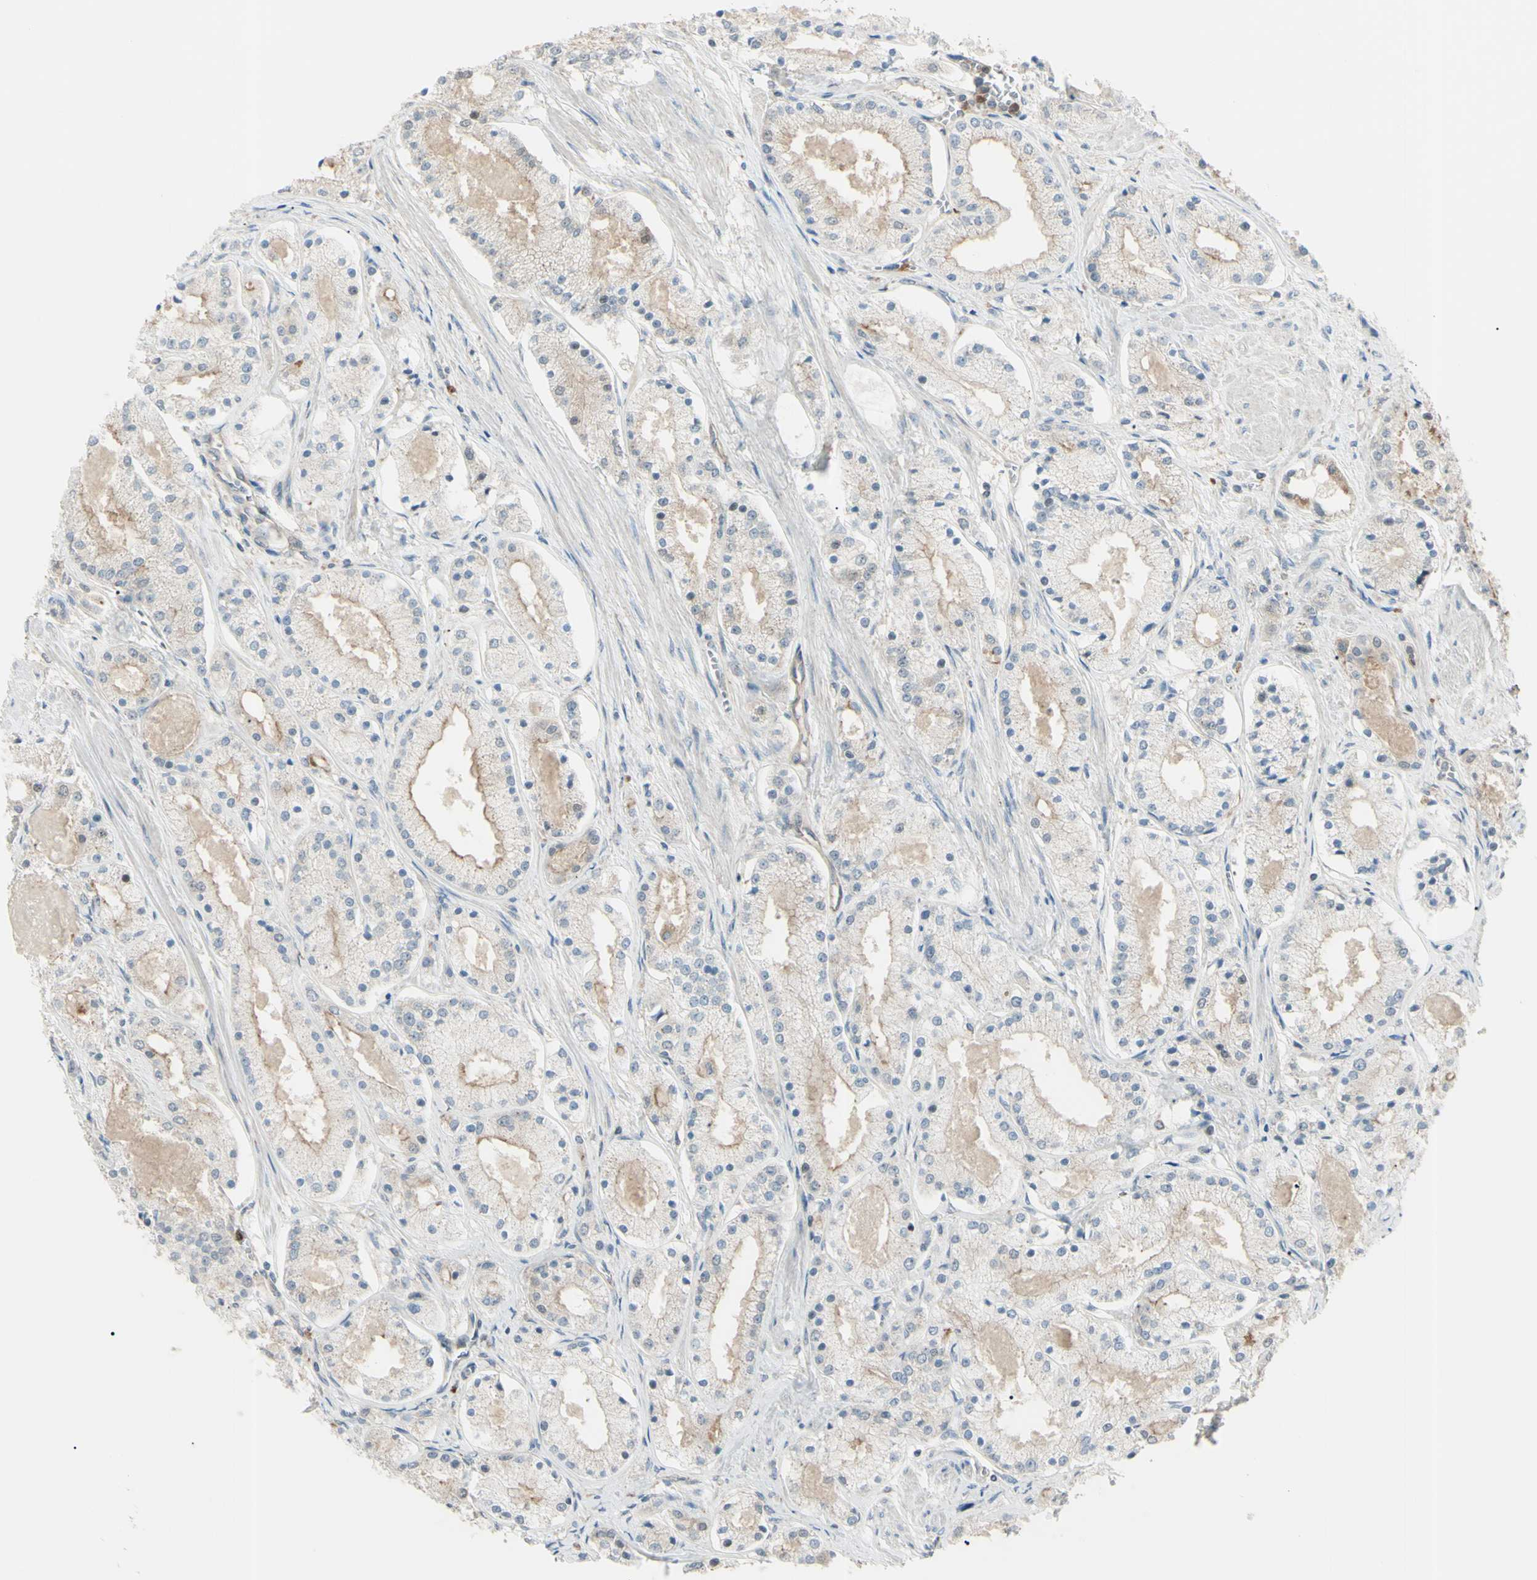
{"staining": {"intensity": "weak", "quantity": "25%-75%", "location": "cytoplasmic/membranous"}, "tissue": "prostate cancer", "cell_type": "Tumor cells", "image_type": "cancer", "snomed": [{"axis": "morphology", "description": "Adenocarcinoma, High grade"}, {"axis": "topography", "description": "Prostate"}], "caption": "Immunohistochemical staining of prostate cancer demonstrates weak cytoplasmic/membranous protein staining in approximately 25%-75% of tumor cells.", "gene": "LMTK2", "patient": {"sex": "male", "age": 66}}